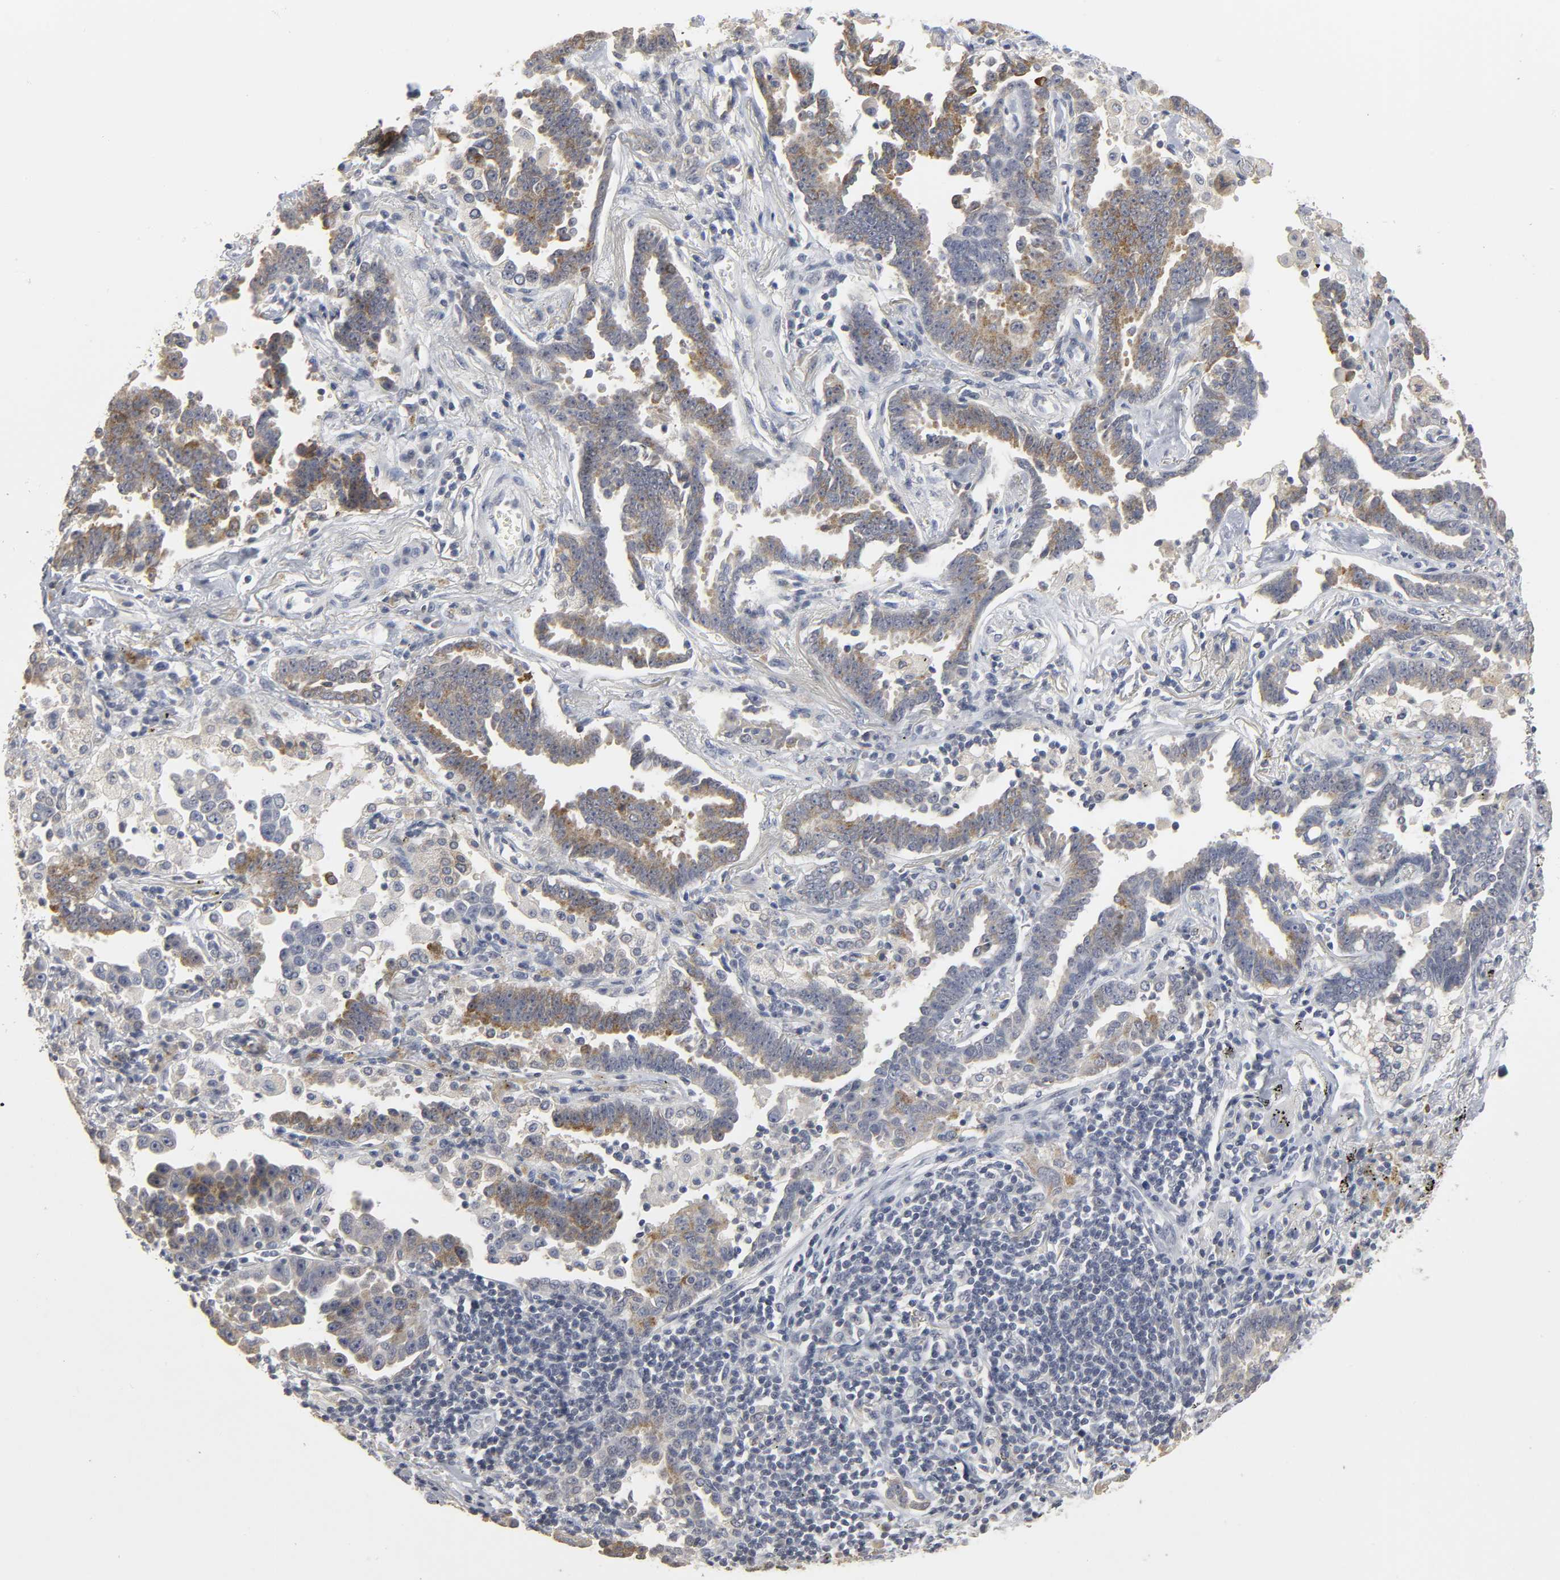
{"staining": {"intensity": "moderate", "quantity": ">75%", "location": "cytoplasmic/membranous"}, "tissue": "lung cancer", "cell_type": "Tumor cells", "image_type": "cancer", "snomed": [{"axis": "morphology", "description": "Adenocarcinoma, NOS"}, {"axis": "topography", "description": "Lung"}], "caption": "Moderate cytoplasmic/membranous expression for a protein is appreciated in about >75% of tumor cells of lung cancer (adenocarcinoma) using immunohistochemistry (IHC).", "gene": "TCAP", "patient": {"sex": "female", "age": 64}}